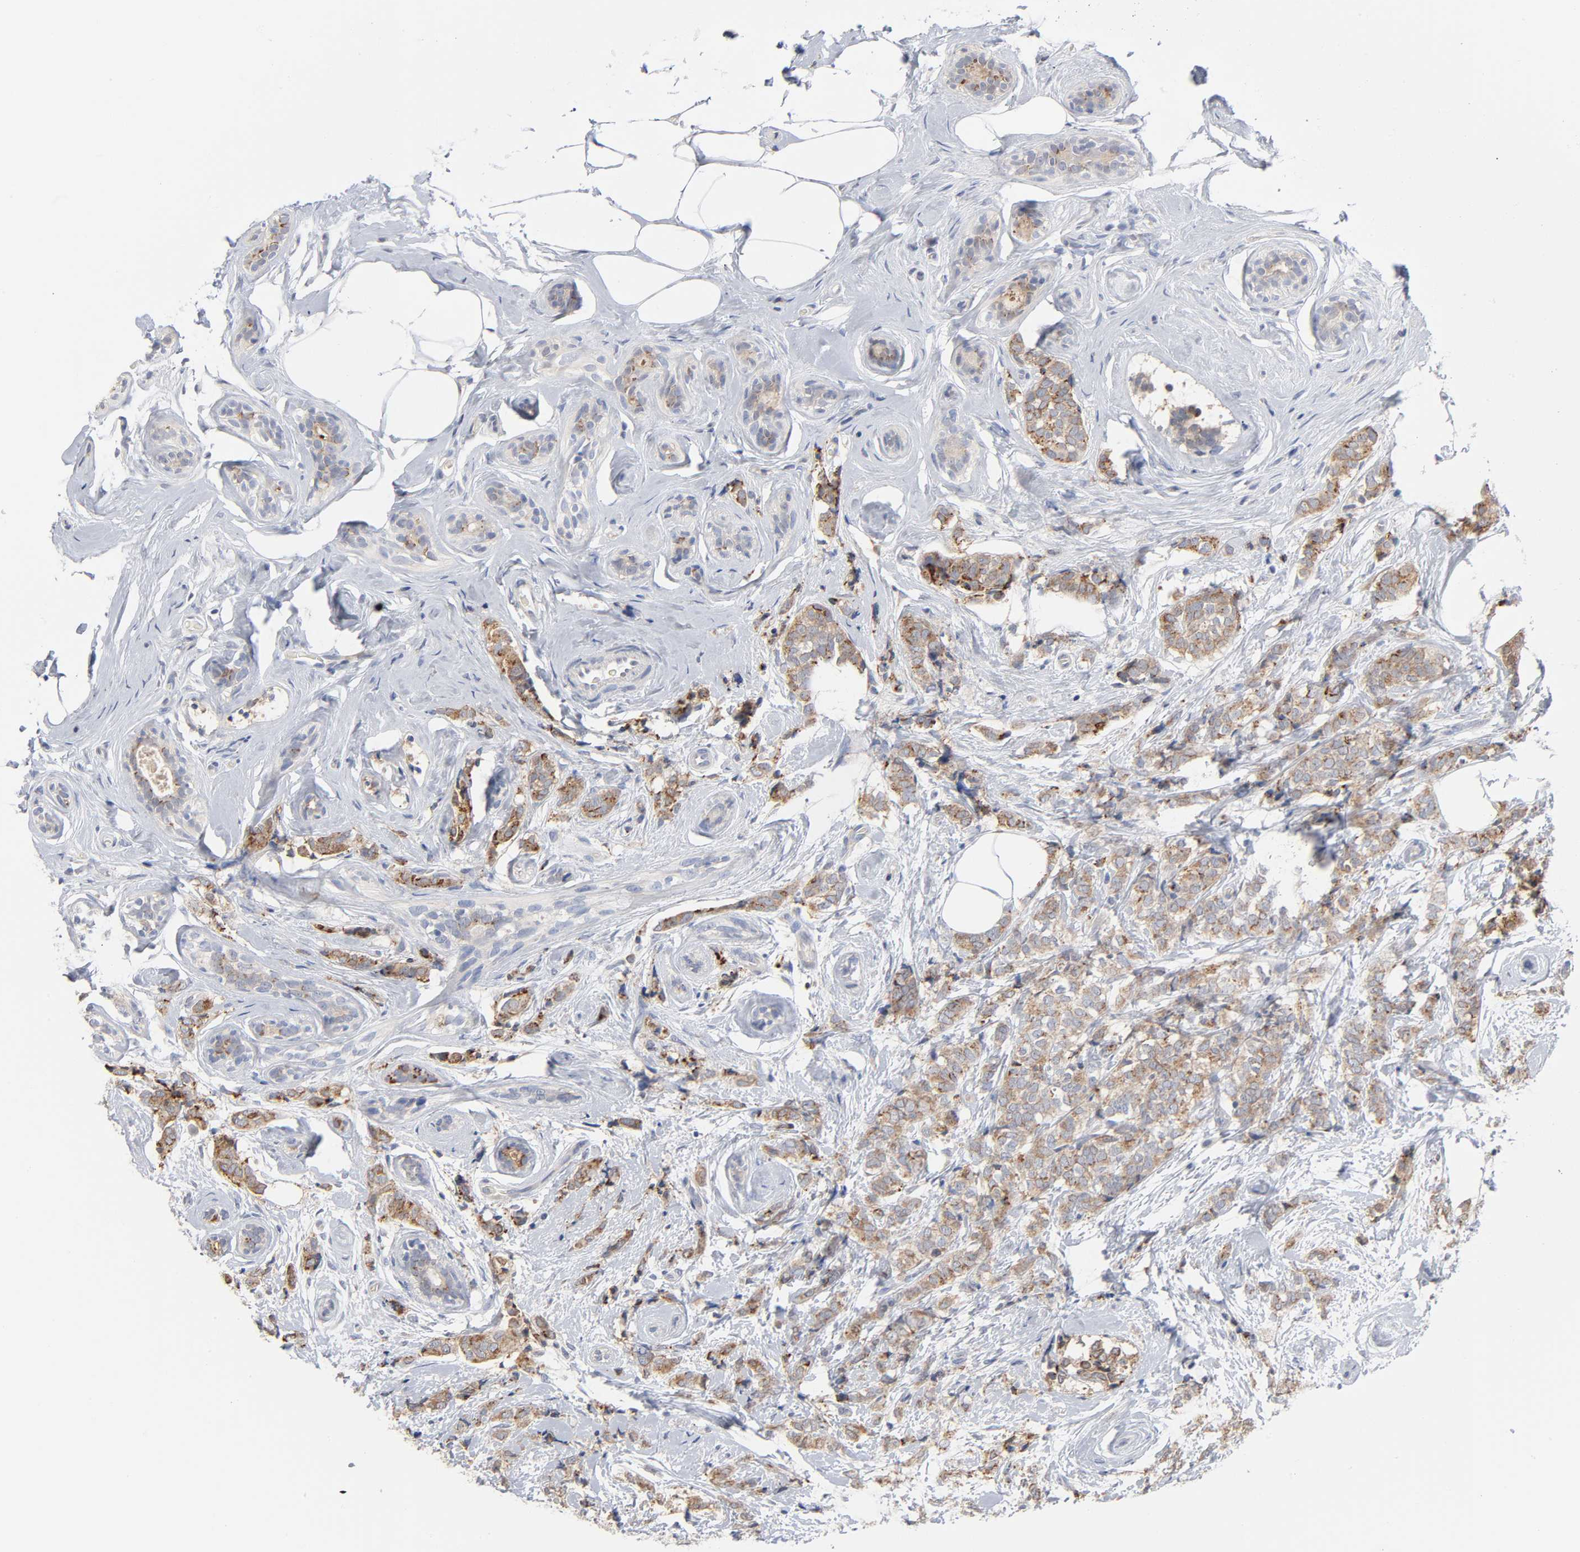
{"staining": {"intensity": "moderate", "quantity": ">75%", "location": "cytoplasmic/membranous"}, "tissue": "breast cancer", "cell_type": "Tumor cells", "image_type": "cancer", "snomed": [{"axis": "morphology", "description": "Lobular carcinoma"}, {"axis": "topography", "description": "Breast"}], "caption": "A micrograph of breast cancer (lobular carcinoma) stained for a protein displays moderate cytoplasmic/membranous brown staining in tumor cells.", "gene": "AK7", "patient": {"sex": "female", "age": 60}}